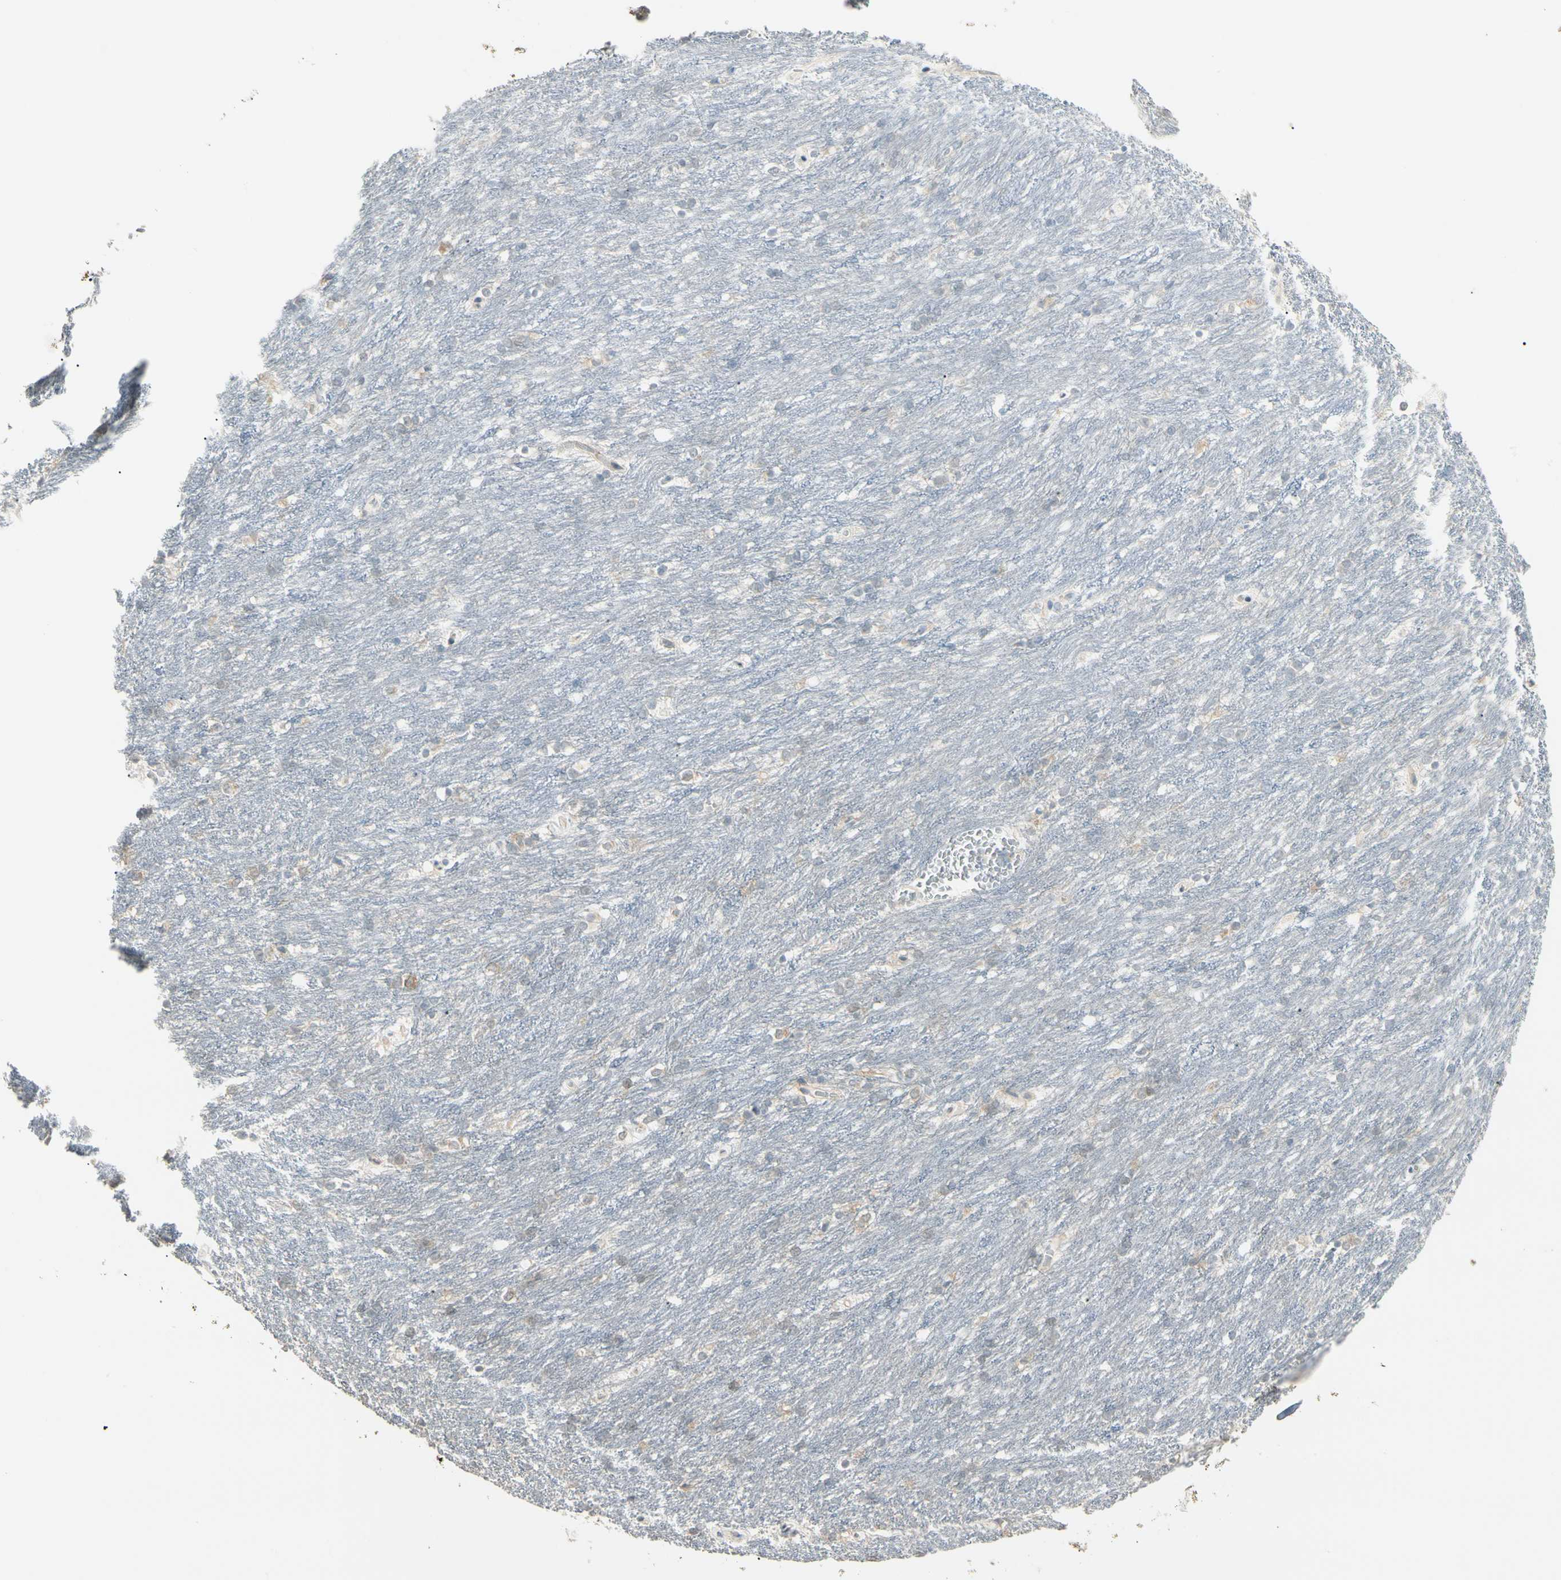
{"staining": {"intensity": "moderate", "quantity": "25%-75%", "location": "cytoplasmic/membranous,nuclear"}, "tissue": "caudate", "cell_type": "Glial cells", "image_type": "normal", "snomed": [{"axis": "morphology", "description": "Normal tissue, NOS"}, {"axis": "topography", "description": "Lateral ventricle wall"}], "caption": "Protein staining demonstrates moderate cytoplasmic/membranous,nuclear expression in about 25%-75% of glial cells in normal caudate. (Brightfield microscopy of DAB IHC at high magnification).", "gene": "P3H2", "patient": {"sex": "female", "age": 19}}